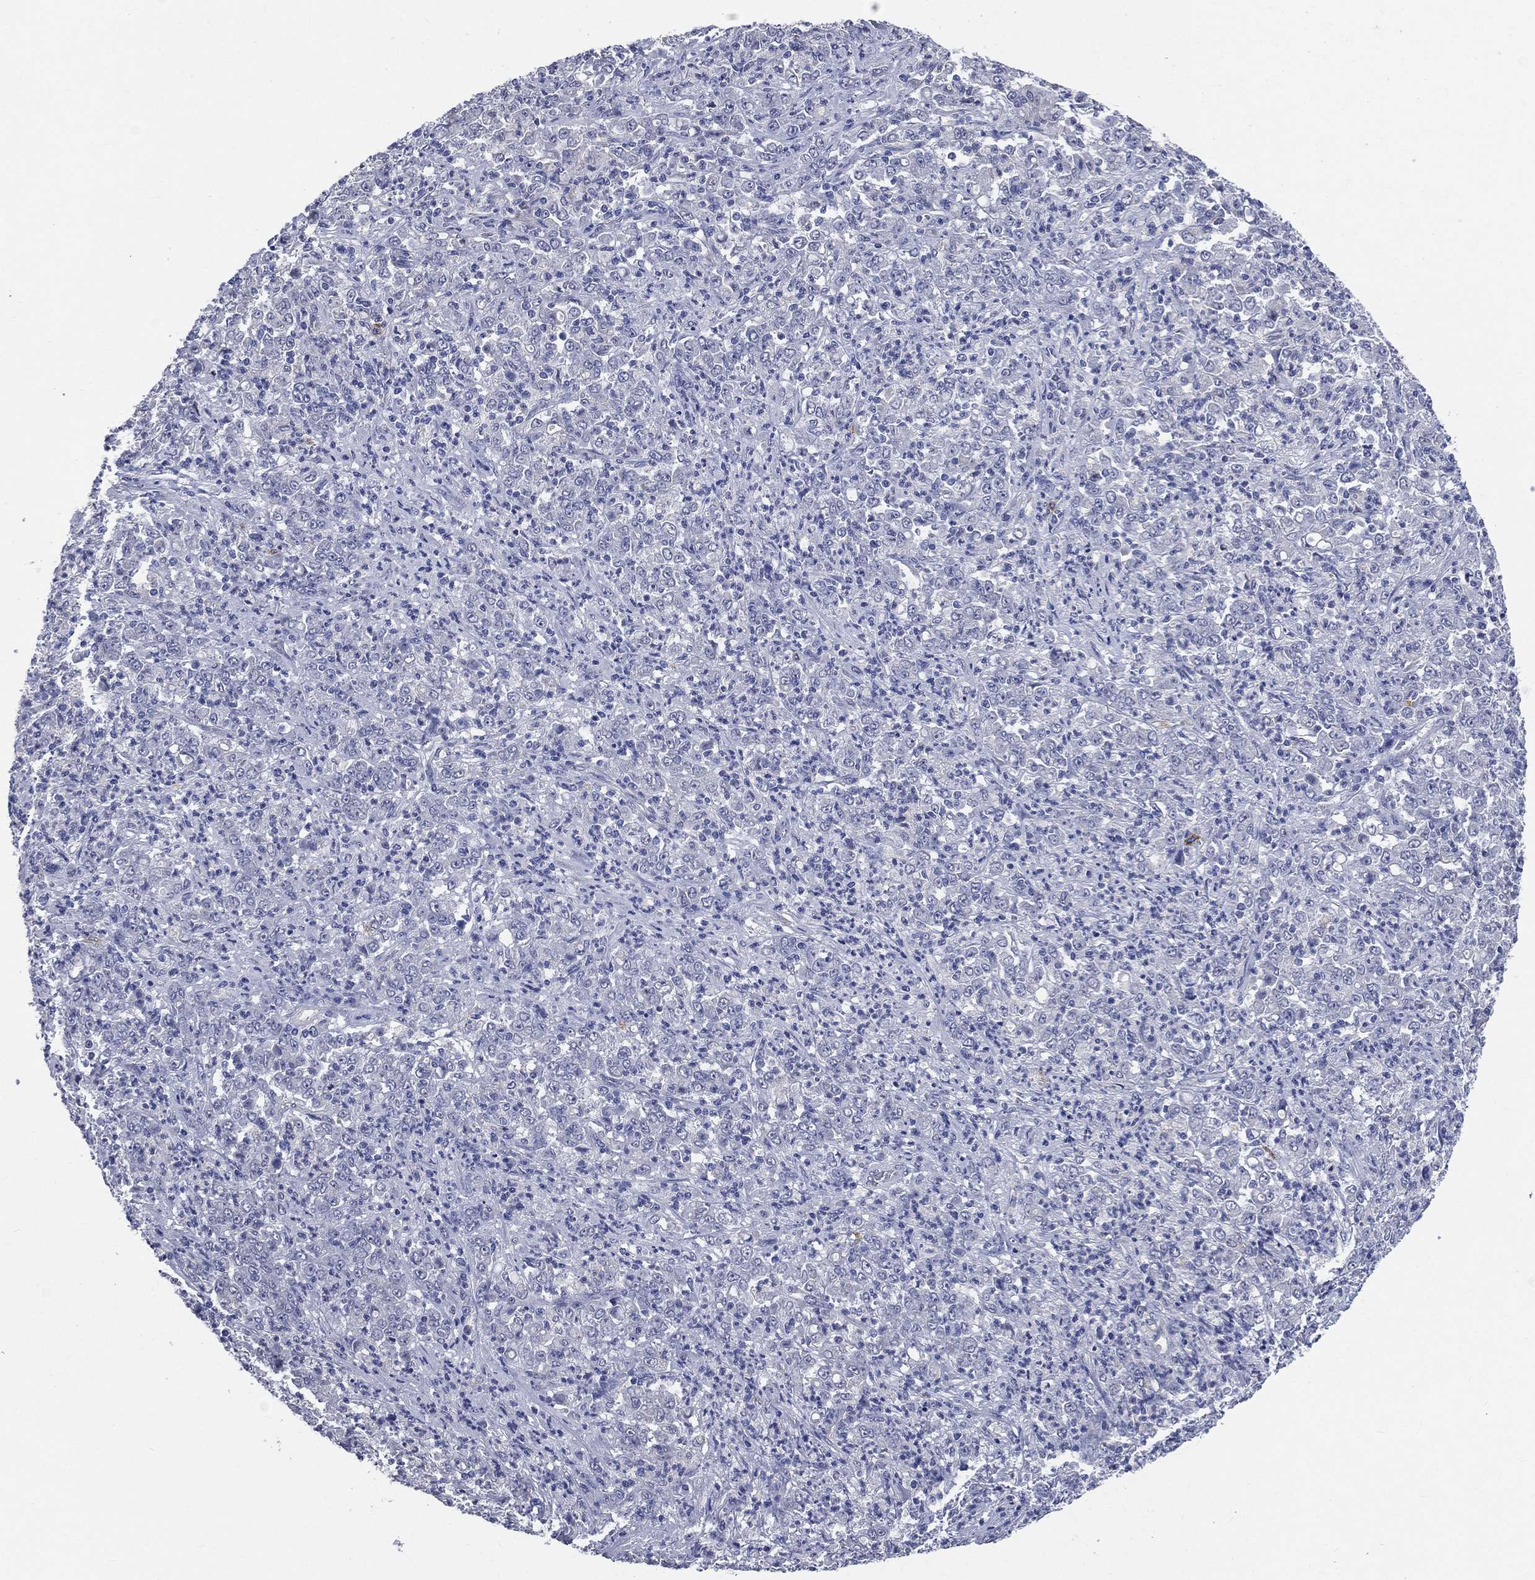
{"staining": {"intensity": "negative", "quantity": "none", "location": "none"}, "tissue": "stomach cancer", "cell_type": "Tumor cells", "image_type": "cancer", "snomed": [{"axis": "morphology", "description": "Adenocarcinoma, NOS"}, {"axis": "topography", "description": "Stomach, lower"}], "caption": "Tumor cells are negative for brown protein staining in adenocarcinoma (stomach).", "gene": "AKAP3", "patient": {"sex": "female", "age": 71}}